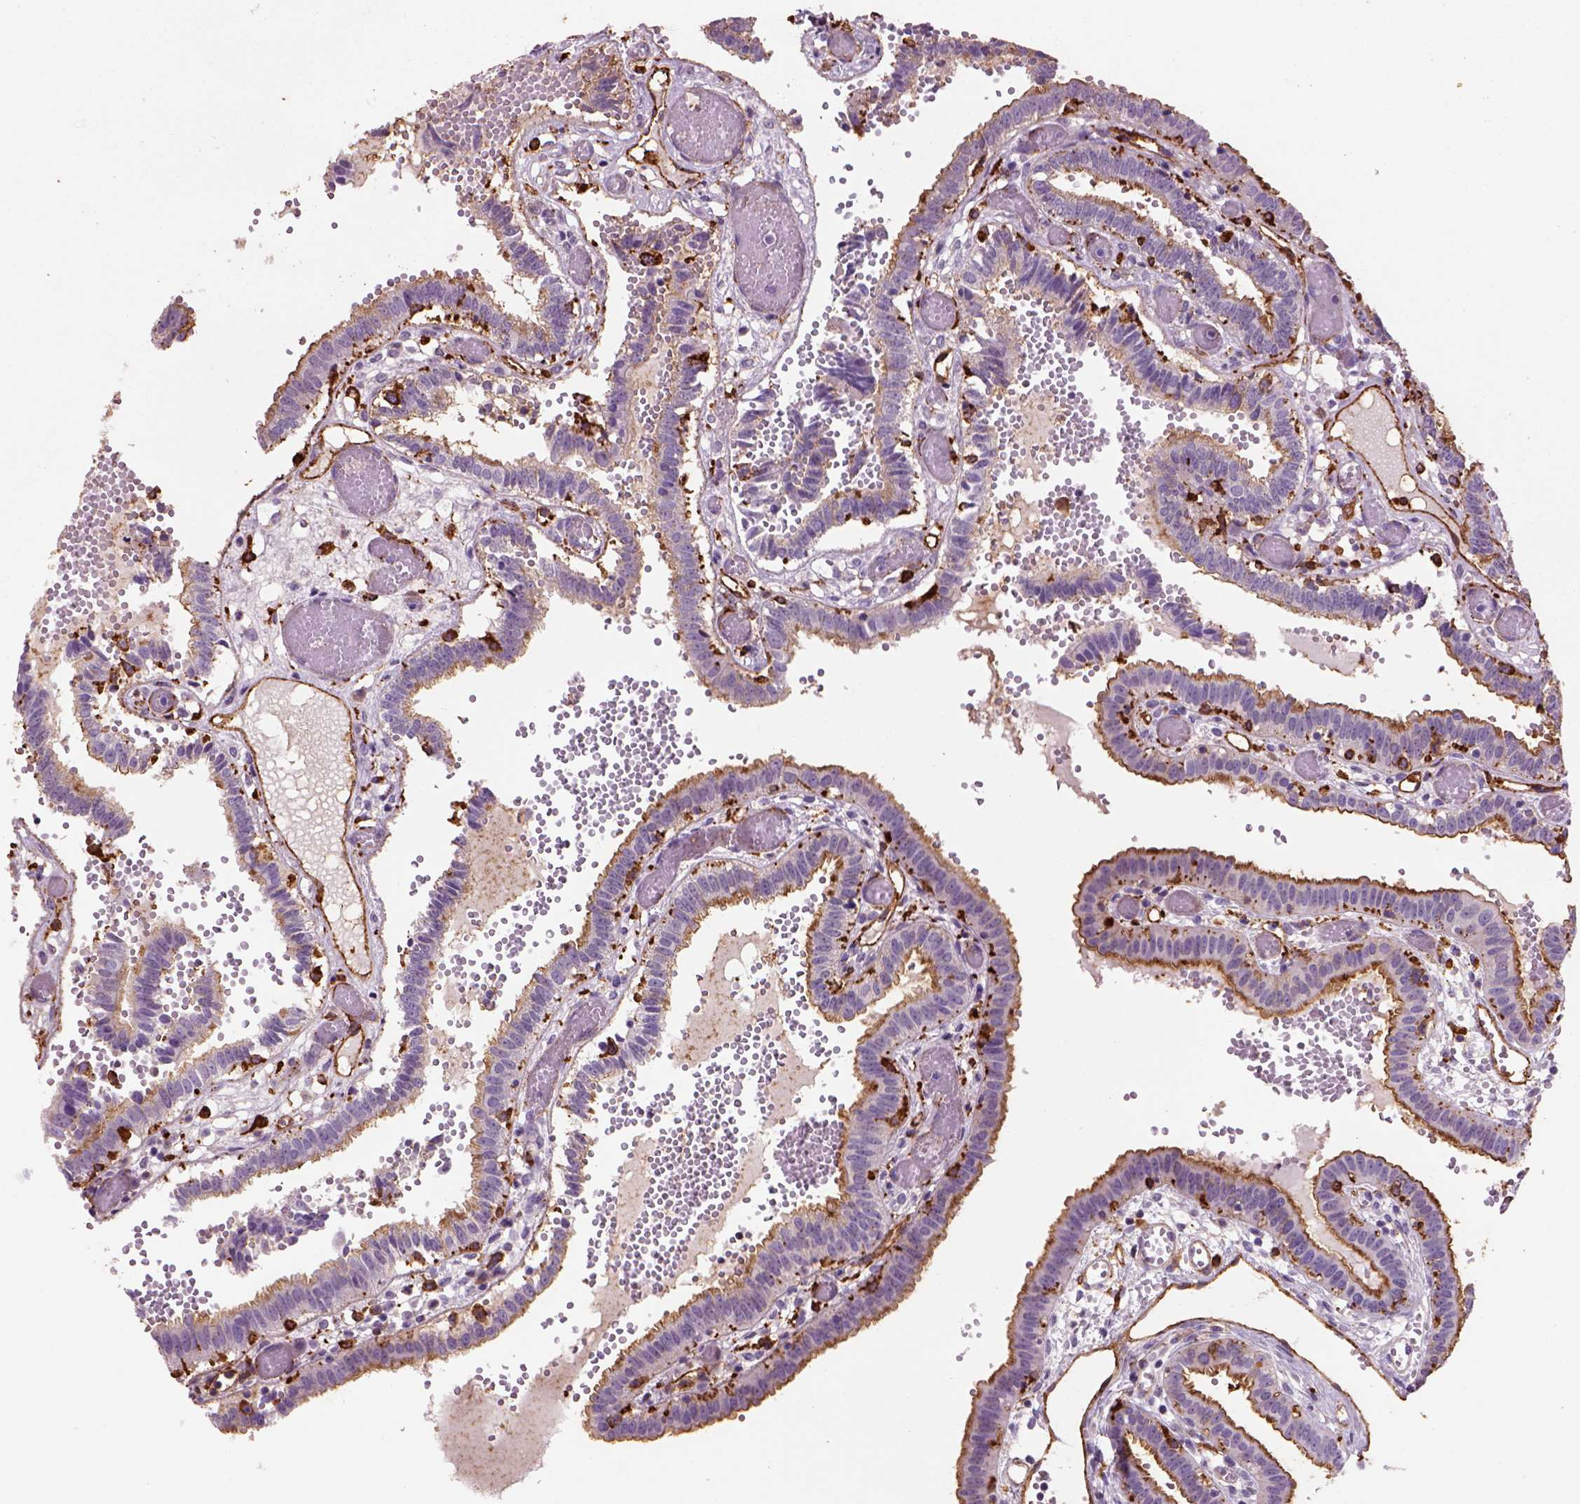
{"staining": {"intensity": "strong", "quantity": "25%-75%", "location": "cytoplasmic/membranous"}, "tissue": "fallopian tube", "cell_type": "Glandular cells", "image_type": "normal", "snomed": [{"axis": "morphology", "description": "Normal tissue, NOS"}, {"axis": "topography", "description": "Fallopian tube"}], "caption": "Immunohistochemistry (DAB) staining of benign fallopian tube displays strong cytoplasmic/membranous protein positivity in about 25%-75% of glandular cells. The staining was performed using DAB to visualize the protein expression in brown, while the nuclei were stained in blue with hematoxylin (Magnification: 20x).", "gene": "MARCKS", "patient": {"sex": "female", "age": 37}}